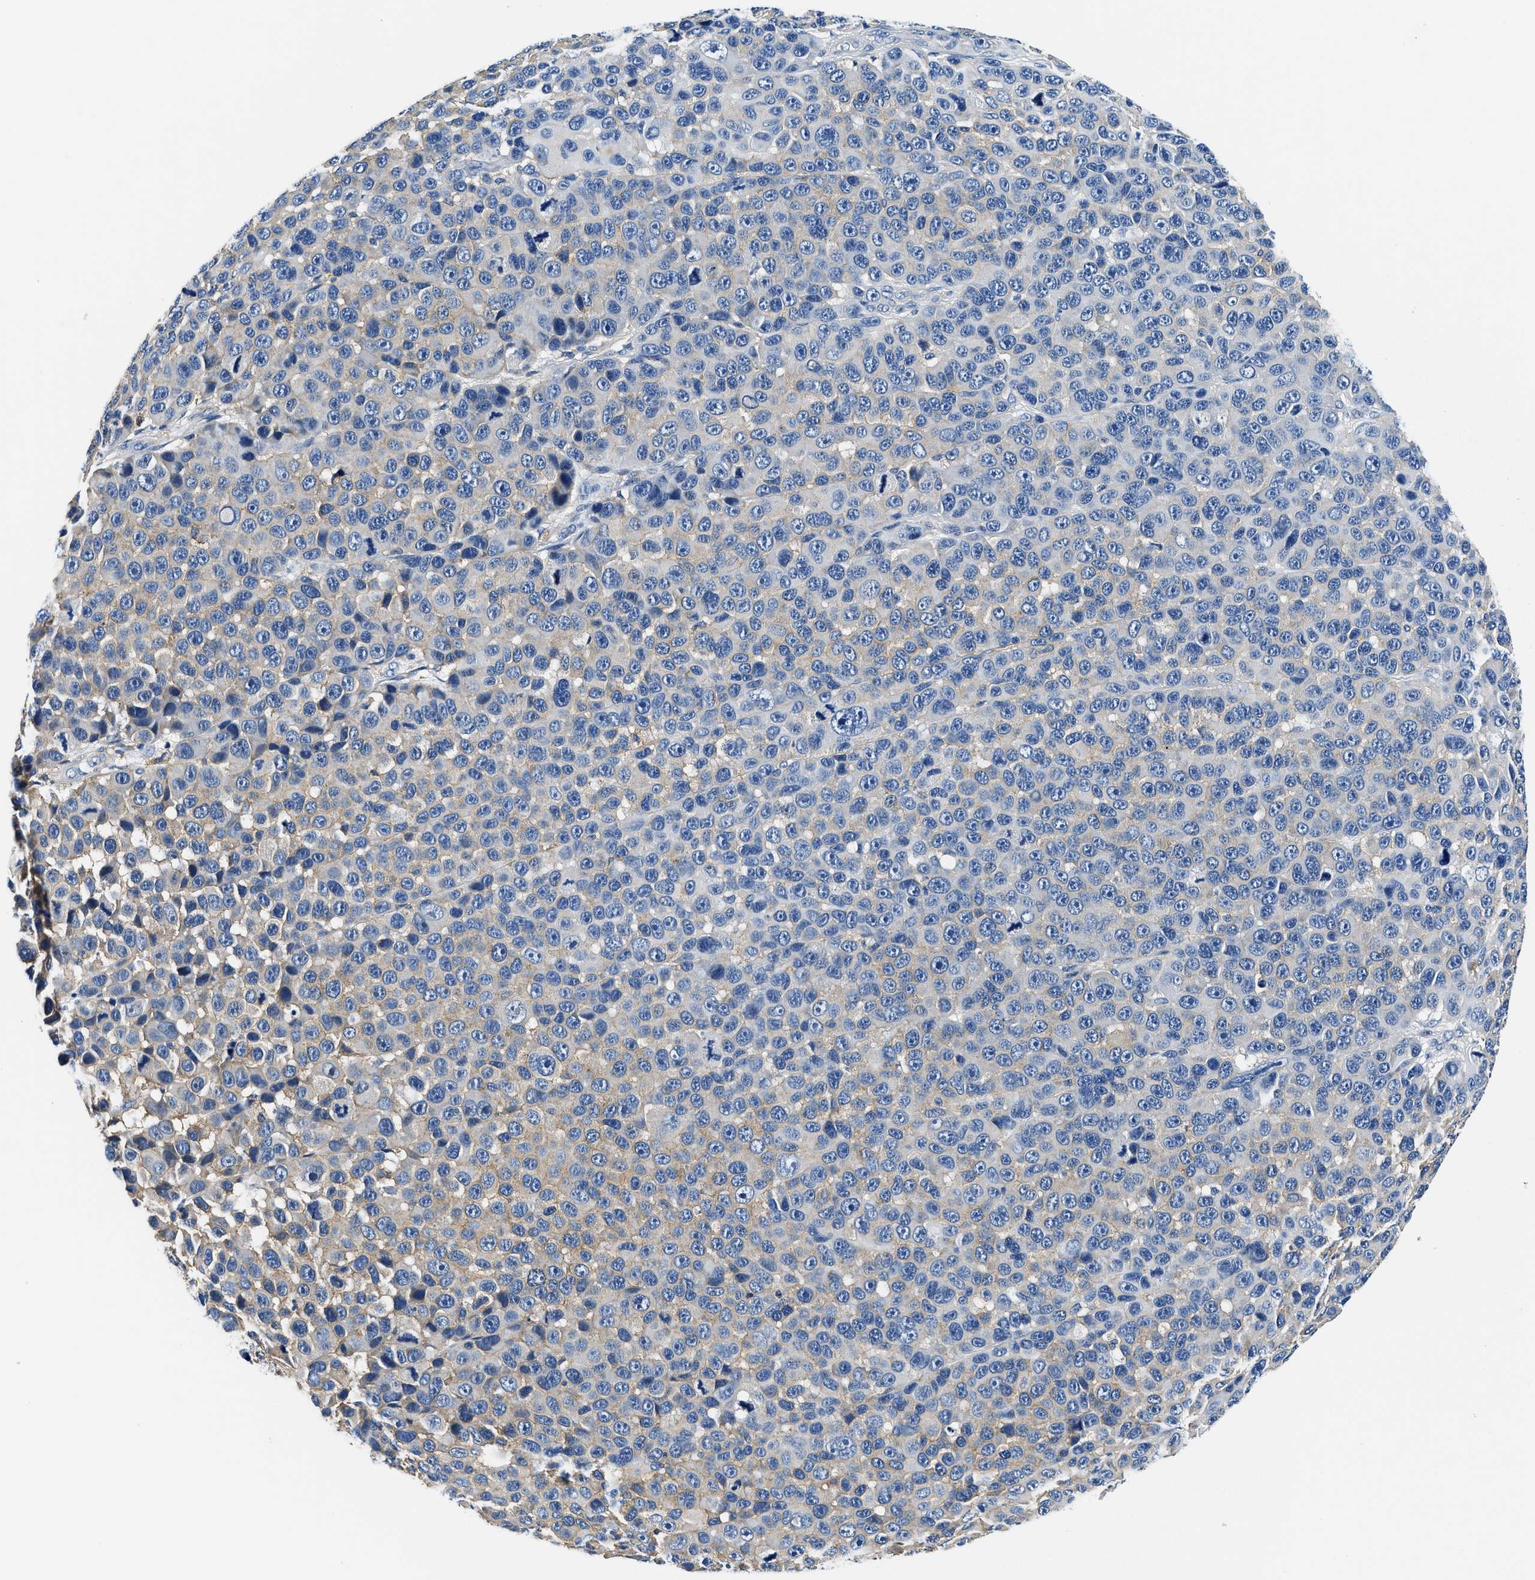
{"staining": {"intensity": "weak", "quantity": "<25%", "location": "cytoplasmic/membranous"}, "tissue": "melanoma", "cell_type": "Tumor cells", "image_type": "cancer", "snomed": [{"axis": "morphology", "description": "Malignant melanoma, NOS"}, {"axis": "topography", "description": "Skin"}], "caption": "This is an immunohistochemistry histopathology image of malignant melanoma. There is no positivity in tumor cells.", "gene": "ZFAND3", "patient": {"sex": "male", "age": 53}}